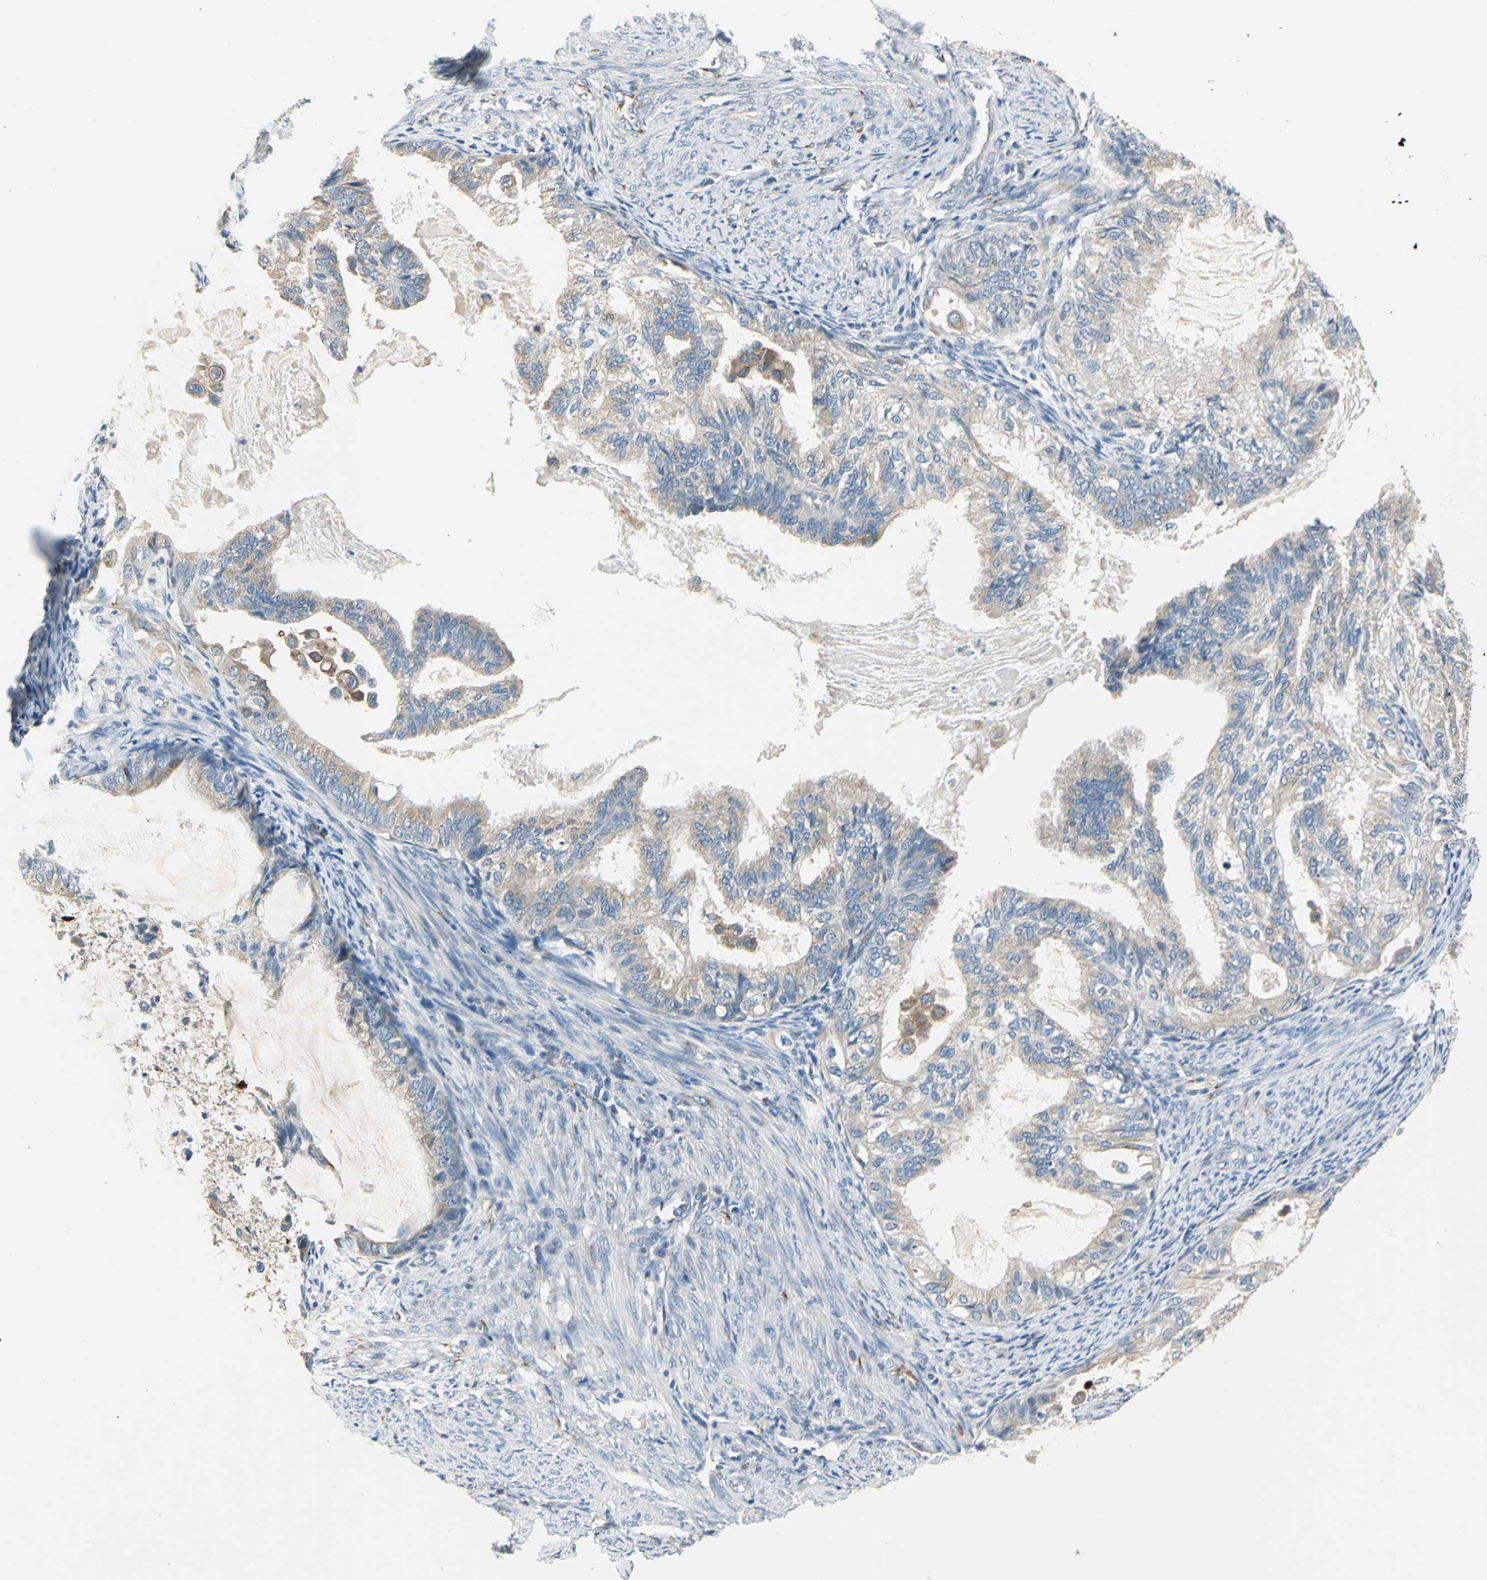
{"staining": {"intensity": "weak", "quantity": ">75%", "location": "cytoplasmic/membranous"}, "tissue": "cervical cancer", "cell_type": "Tumor cells", "image_type": "cancer", "snomed": [{"axis": "morphology", "description": "Normal tissue, NOS"}, {"axis": "morphology", "description": "Adenocarcinoma, NOS"}, {"axis": "topography", "description": "Cervix"}, {"axis": "topography", "description": "Endometrium"}], "caption": "Brown immunohistochemical staining in cervical adenocarcinoma reveals weak cytoplasmic/membranous staining in about >75% of tumor cells.", "gene": "B3GNT2", "patient": {"sex": "female", "age": 86}}